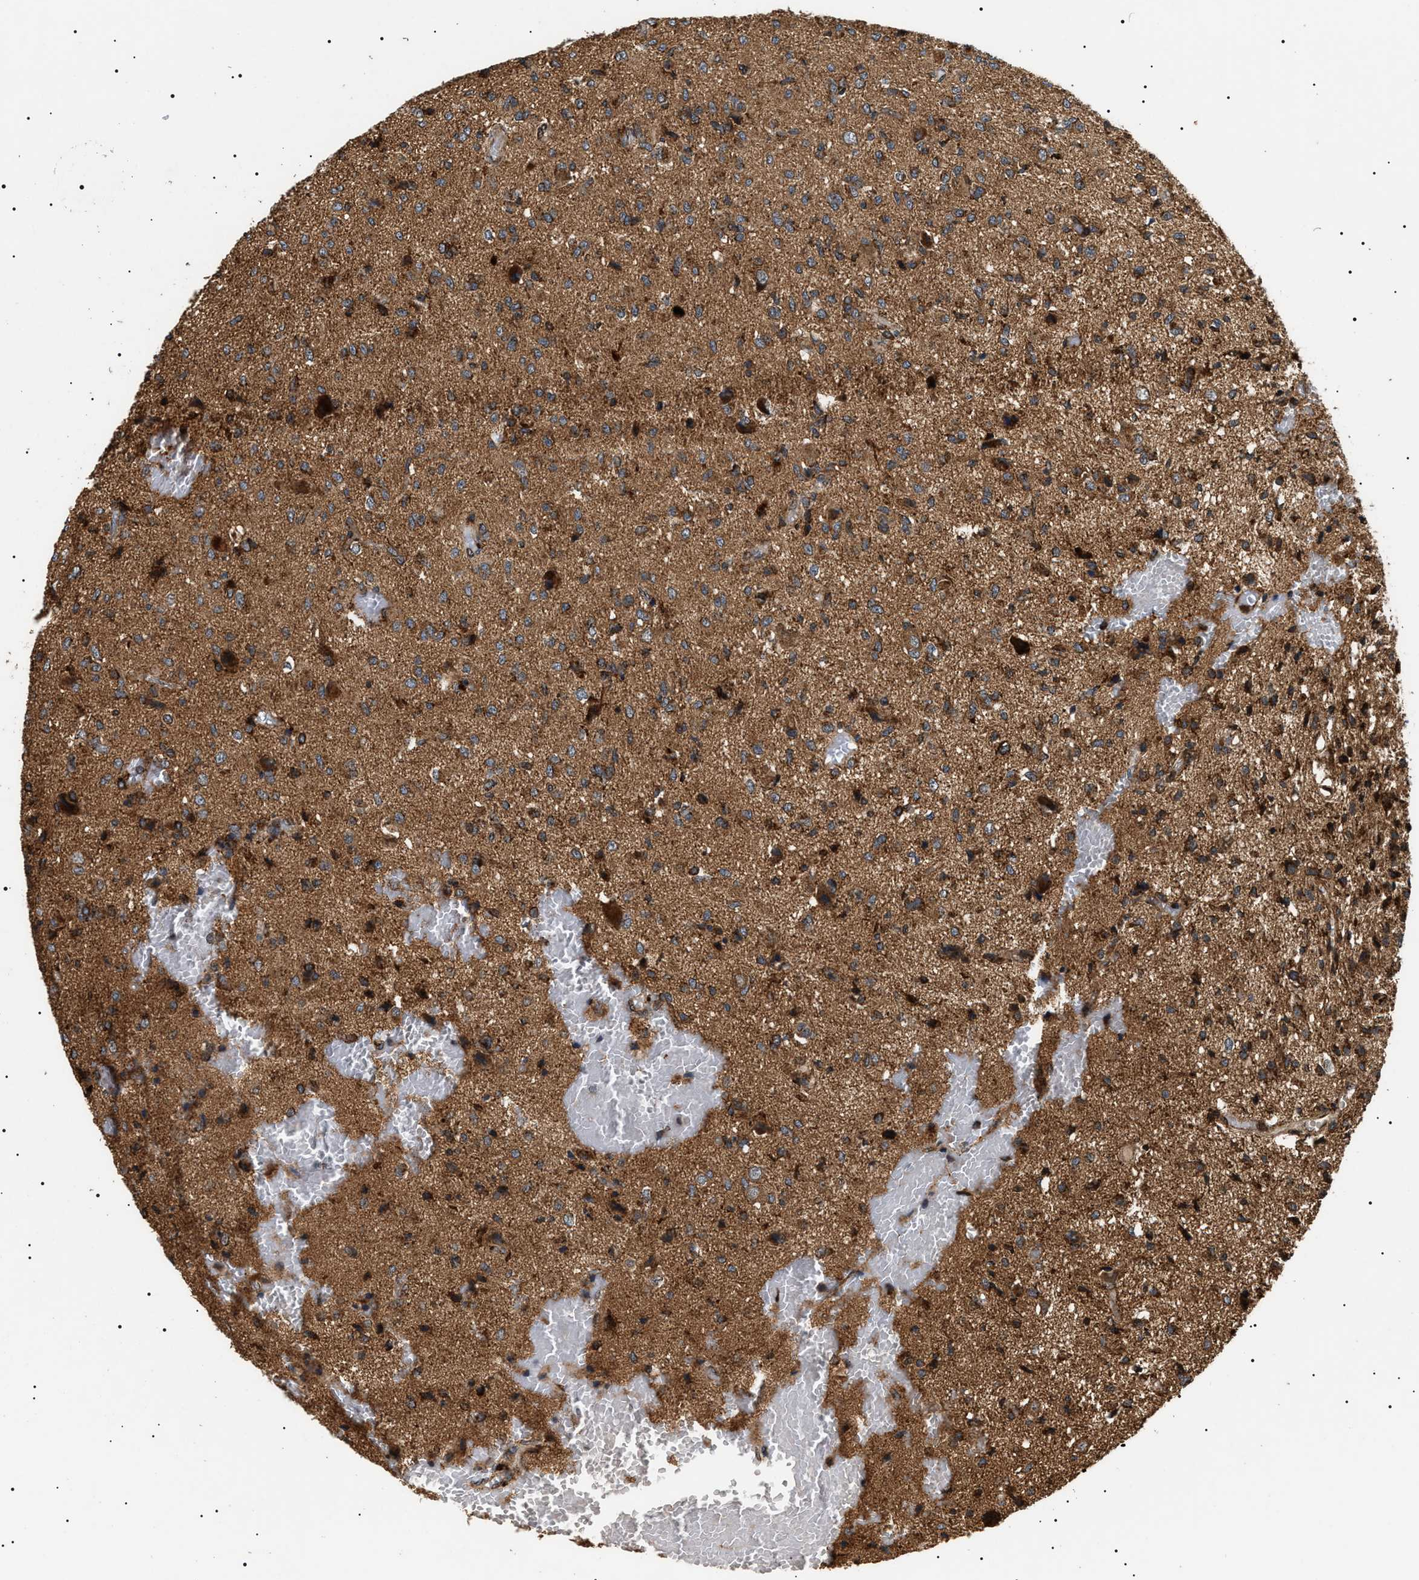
{"staining": {"intensity": "moderate", "quantity": ">75%", "location": "cytoplasmic/membranous"}, "tissue": "glioma", "cell_type": "Tumor cells", "image_type": "cancer", "snomed": [{"axis": "morphology", "description": "Glioma, malignant, High grade"}, {"axis": "topography", "description": "Brain"}], "caption": "Immunohistochemistry of human glioma reveals medium levels of moderate cytoplasmic/membranous expression in about >75% of tumor cells.", "gene": "ZBTB26", "patient": {"sex": "female", "age": 59}}